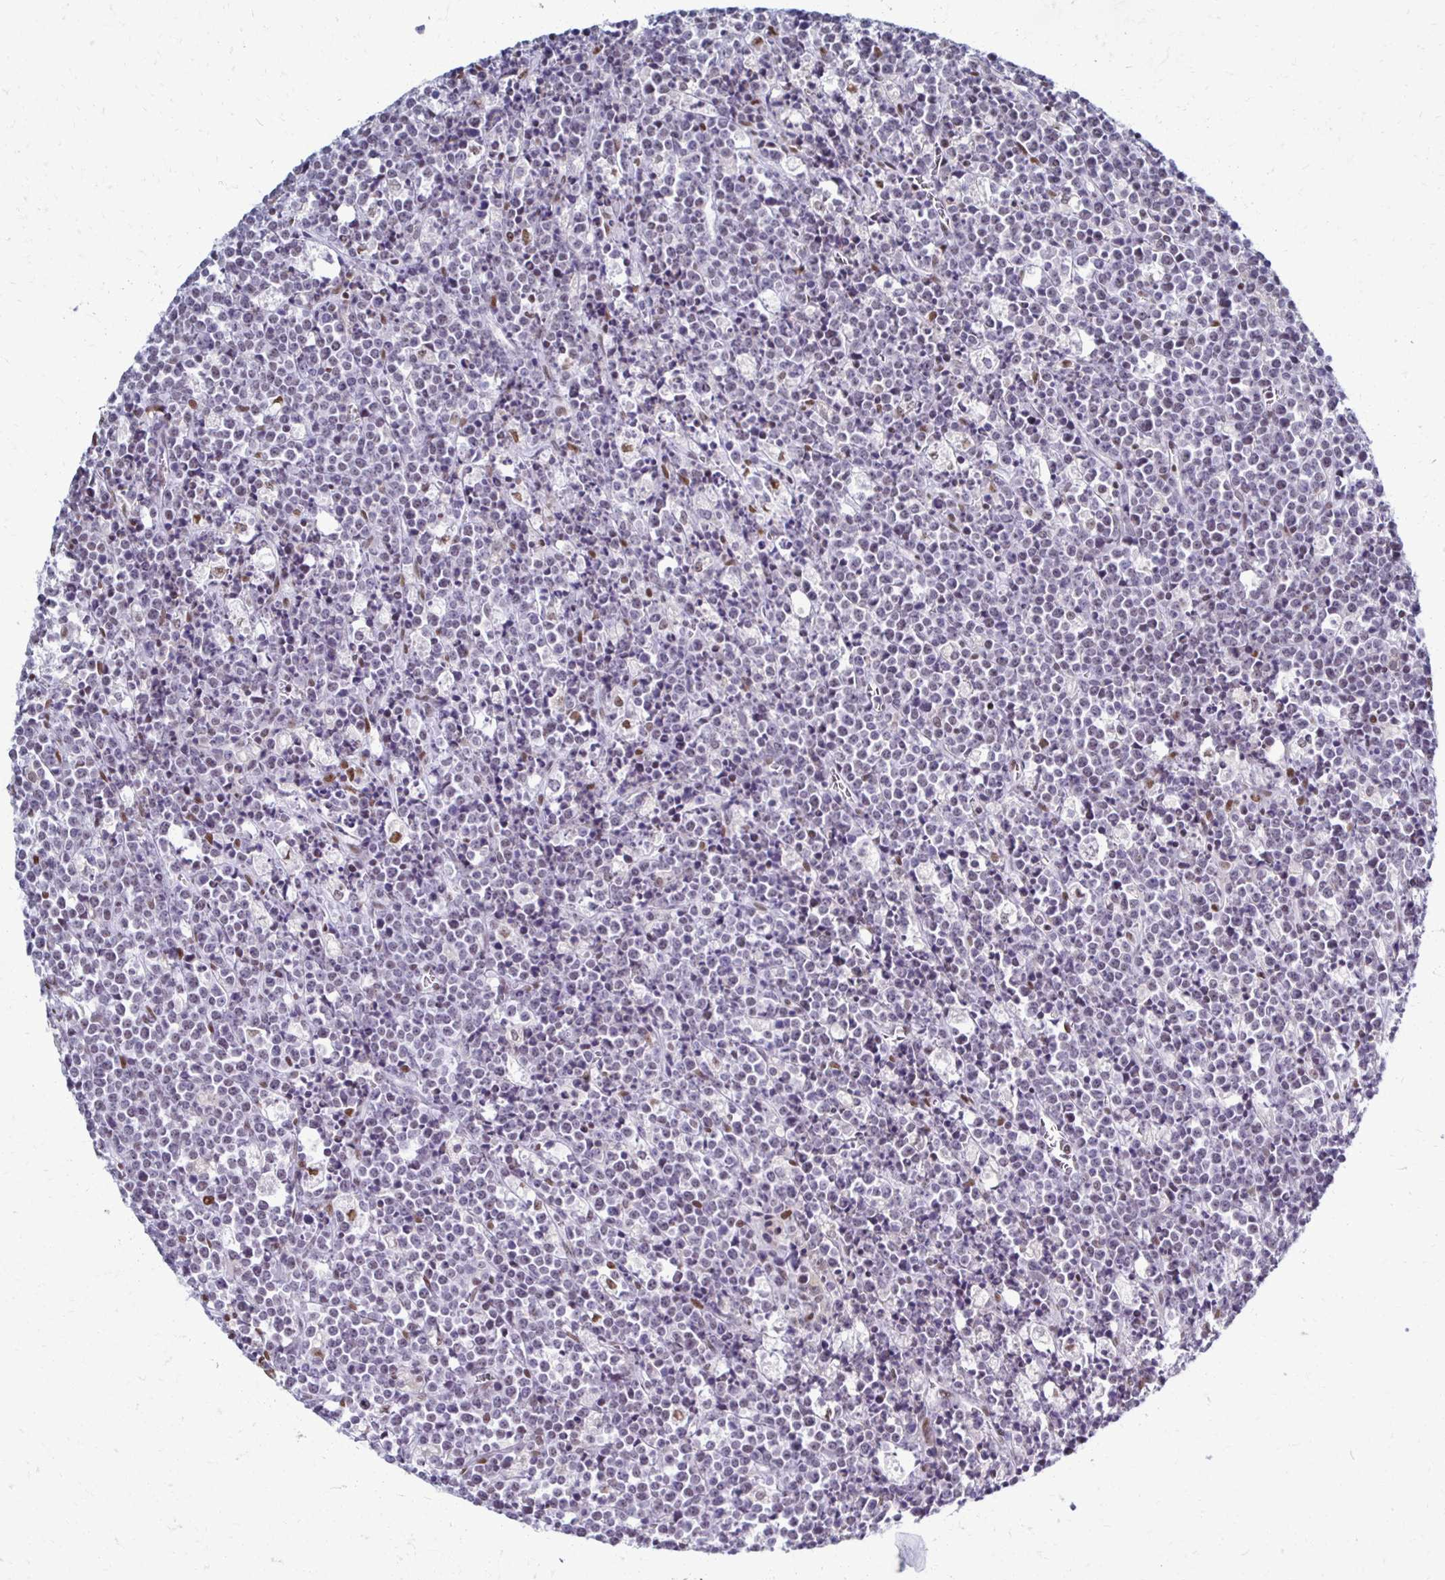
{"staining": {"intensity": "negative", "quantity": "none", "location": "none"}, "tissue": "lymphoma", "cell_type": "Tumor cells", "image_type": "cancer", "snomed": [{"axis": "morphology", "description": "Malignant lymphoma, non-Hodgkin's type, High grade"}, {"axis": "topography", "description": "Ovary"}], "caption": "There is no significant expression in tumor cells of lymphoma.", "gene": "IRF7", "patient": {"sex": "female", "age": 56}}